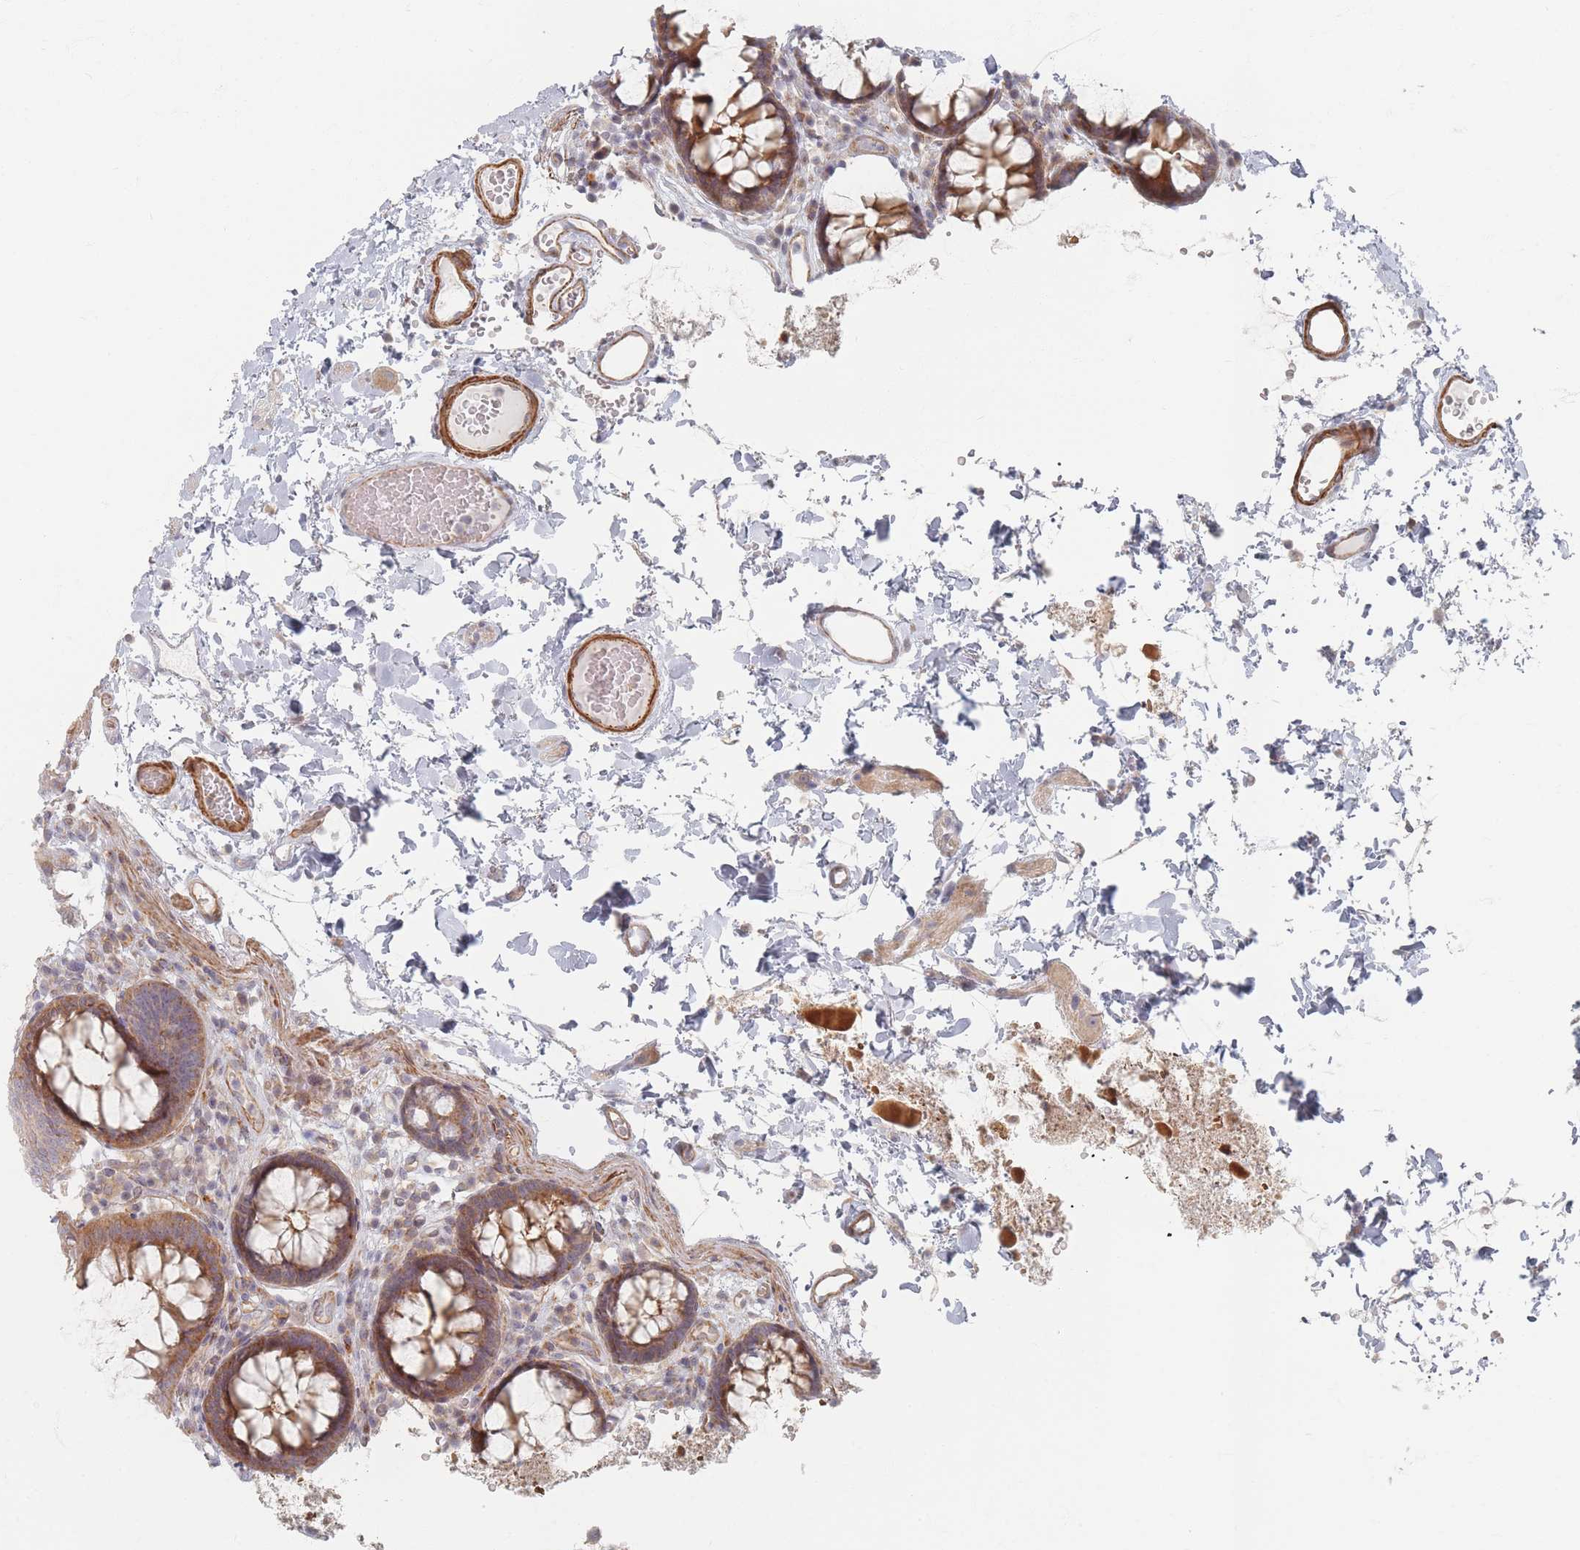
{"staining": {"intensity": "strong", "quantity": ">75%", "location": "cytoplasmic/membranous"}, "tissue": "colon", "cell_type": "Endothelial cells", "image_type": "normal", "snomed": [{"axis": "morphology", "description": "Normal tissue, NOS"}, {"axis": "topography", "description": "Colon"}], "caption": "Strong cytoplasmic/membranous staining for a protein is present in about >75% of endothelial cells of unremarkable colon using immunohistochemistry (IHC).", "gene": "ZKSCAN7", "patient": {"sex": "male", "age": 84}}